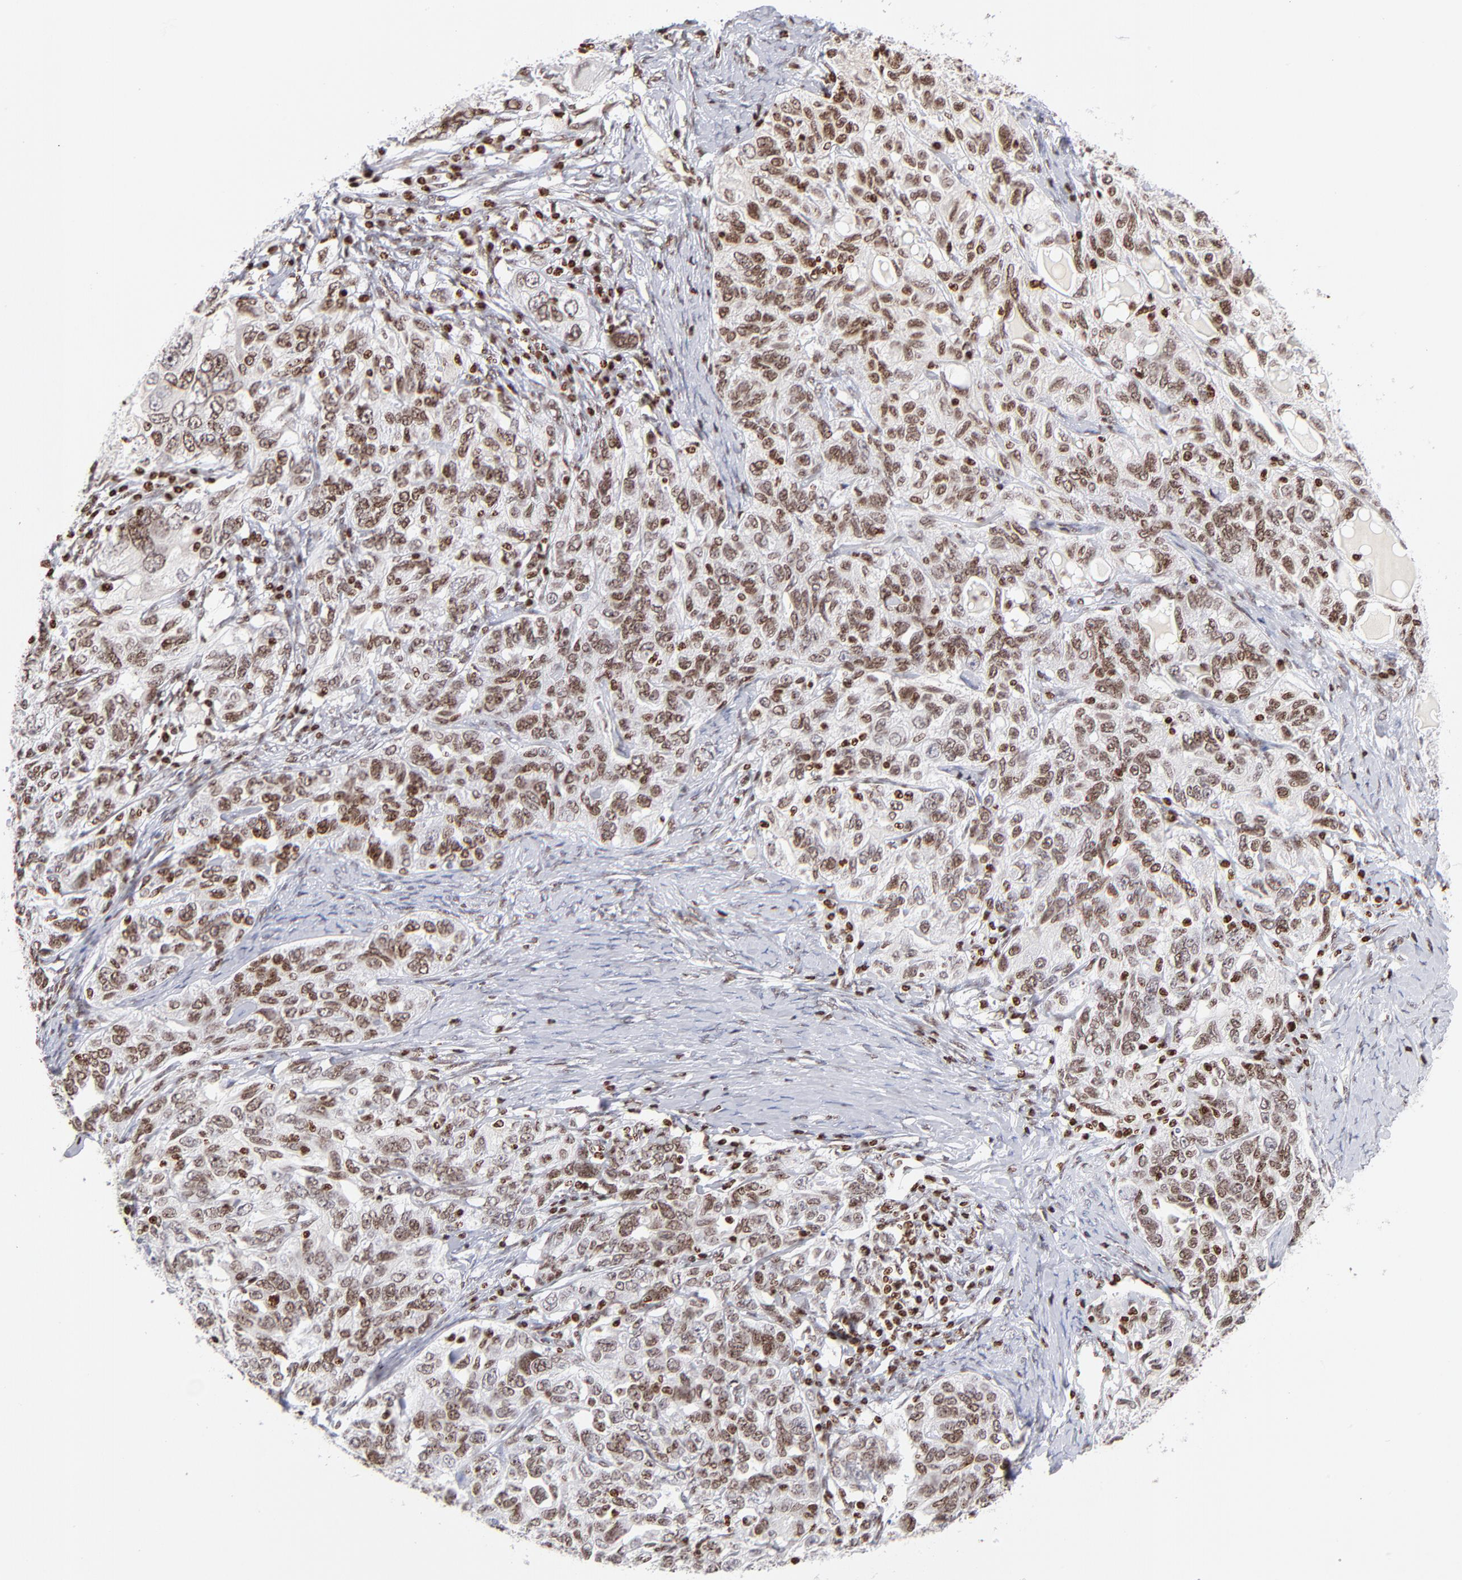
{"staining": {"intensity": "moderate", "quantity": ">75%", "location": "nuclear"}, "tissue": "ovarian cancer", "cell_type": "Tumor cells", "image_type": "cancer", "snomed": [{"axis": "morphology", "description": "Cystadenocarcinoma, serous, NOS"}, {"axis": "topography", "description": "Ovary"}], "caption": "Tumor cells demonstrate medium levels of moderate nuclear positivity in about >75% of cells in human serous cystadenocarcinoma (ovarian).", "gene": "RTL4", "patient": {"sex": "female", "age": 82}}